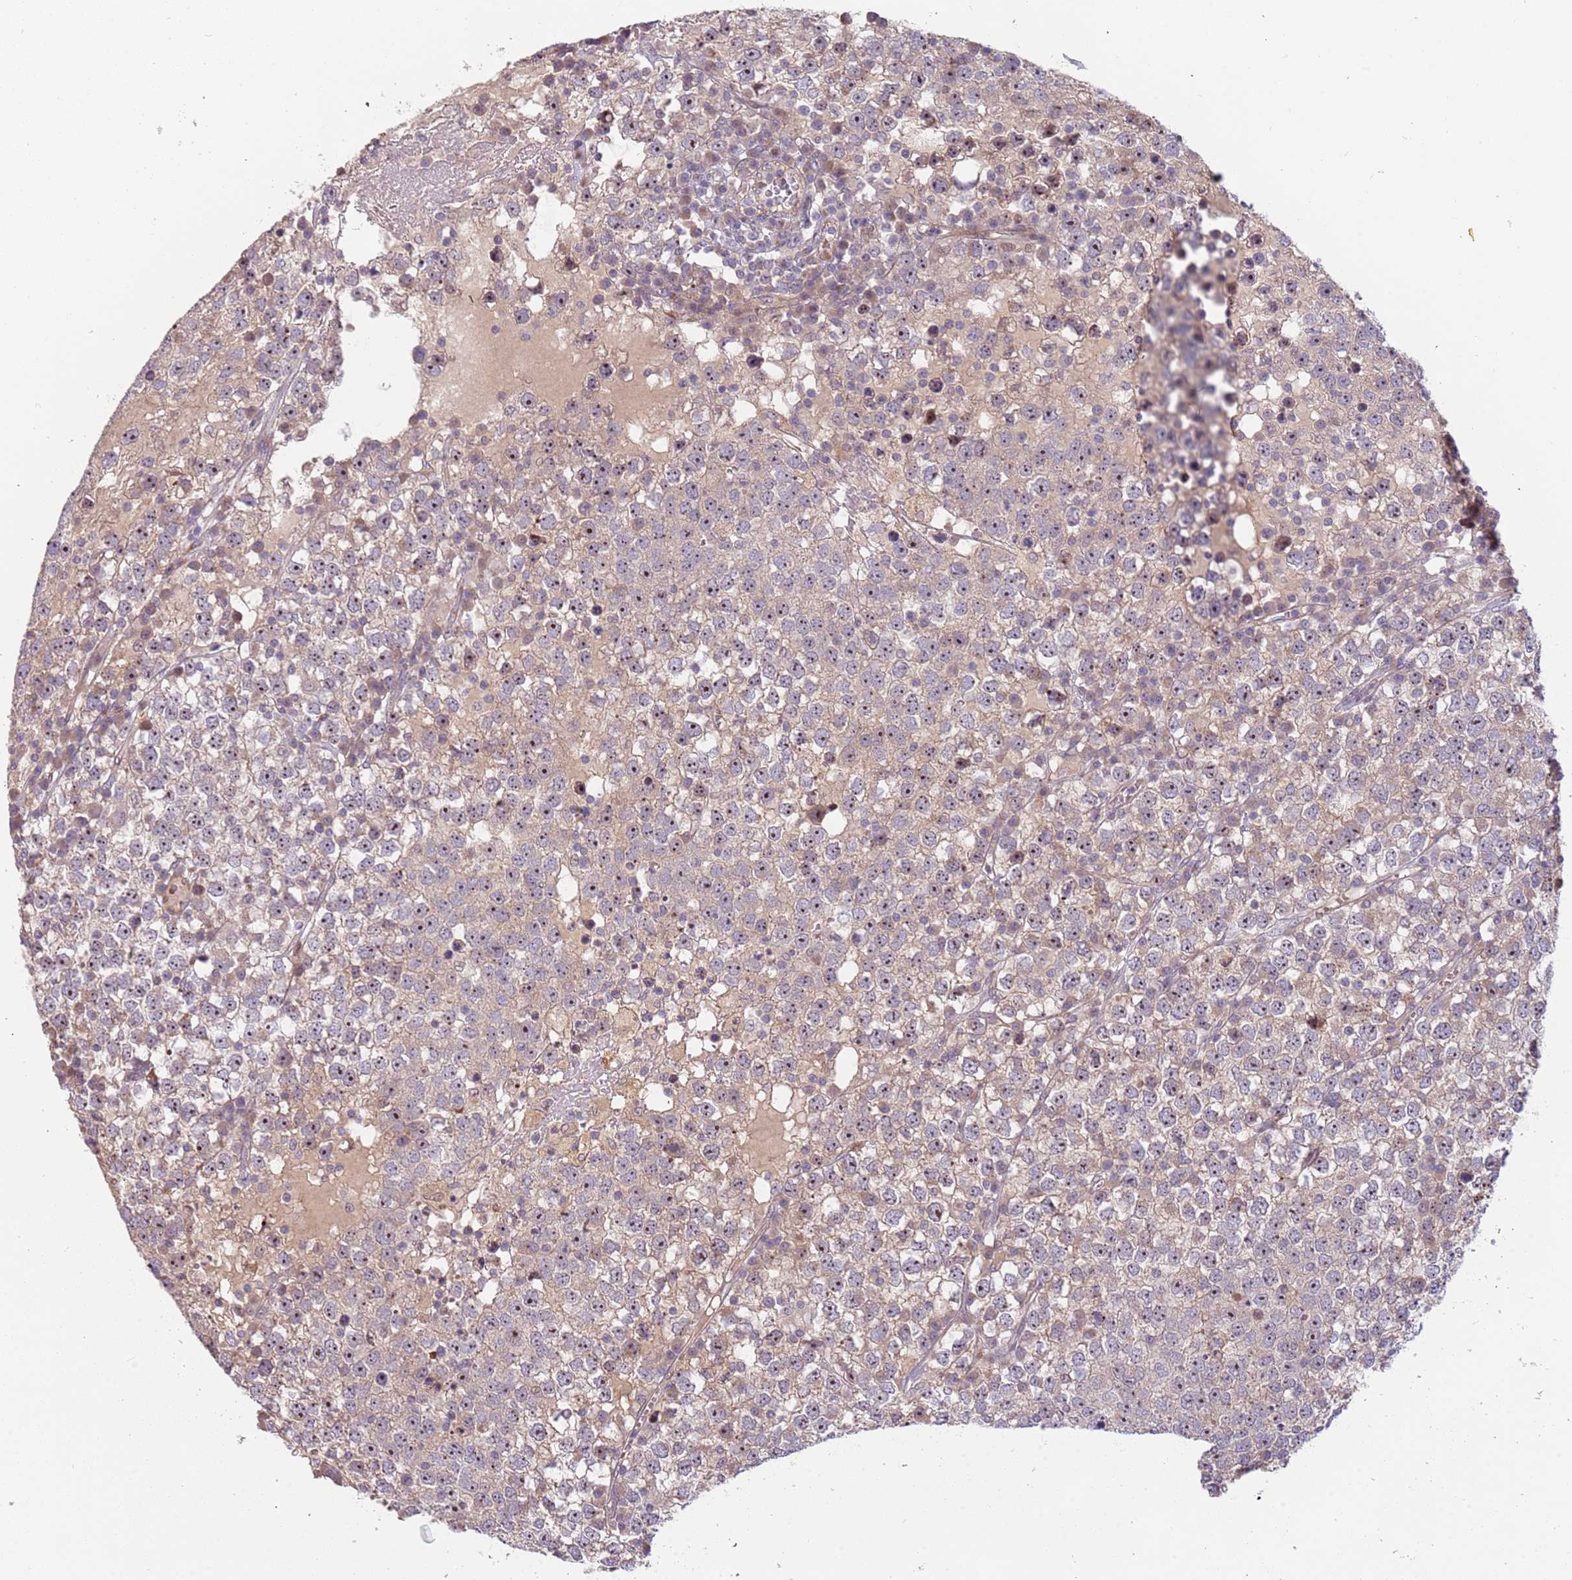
{"staining": {"intensity": "moderate", "quantity": "25%-75%", "location": "nuclear"}, "tissue": "testis cancer", "cell_type": "Tumor cells", "image_type": "cancer", "snomed": [{"axis": "morphology", "description": "Seminoma, NOS"}, {"axis": "topography", "description": "Testis"}], "caption": "Immunohistochemical staining of testis cancer exhibits medium levels of moderate nuclear expression in approximately 25%-75% of tumor cells.", "gene": "TRAPPC6B", "patient": {"sex": "male", "age": 65}}